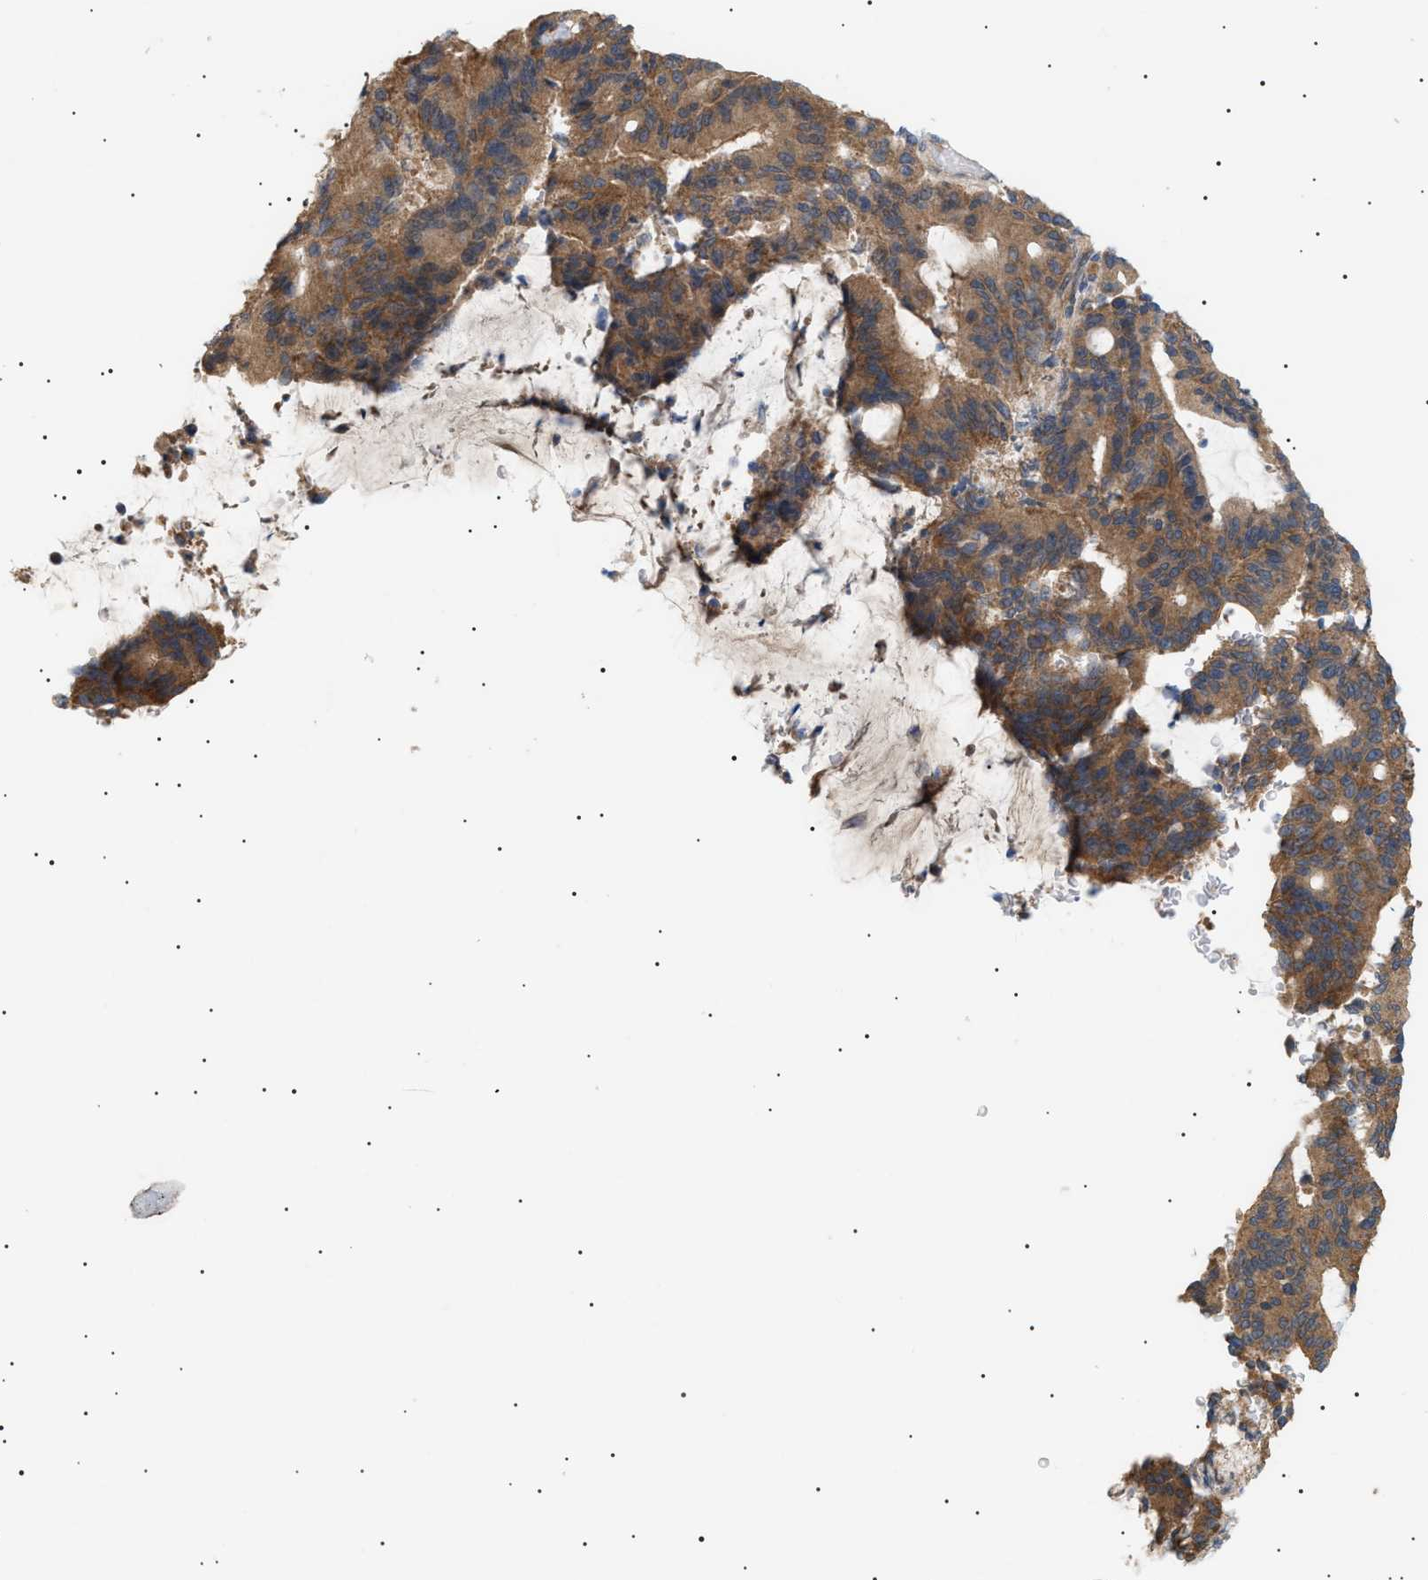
{"staining": {"intensity": "moderate", "quantity": ">75%", "location": "cytoplasmic/membranous"}, "tissue": "liver cancer", "cell_type": "Tumor cells", "image_type": "cancer", "snomed": [{"axis": "morphology", "description": "Cholangiocarcinoma"}, {"axis": "topography", "description": "Liver"}], "caption": "Immunohistochemical staining of human liver cholangiocarcinoma demonstrates medium levels of moderate cytoplasmic/membranous expression in about >75% of tumor cells.", "gene": "IRS2", "patient": {"sex": "female", "age": 73}}